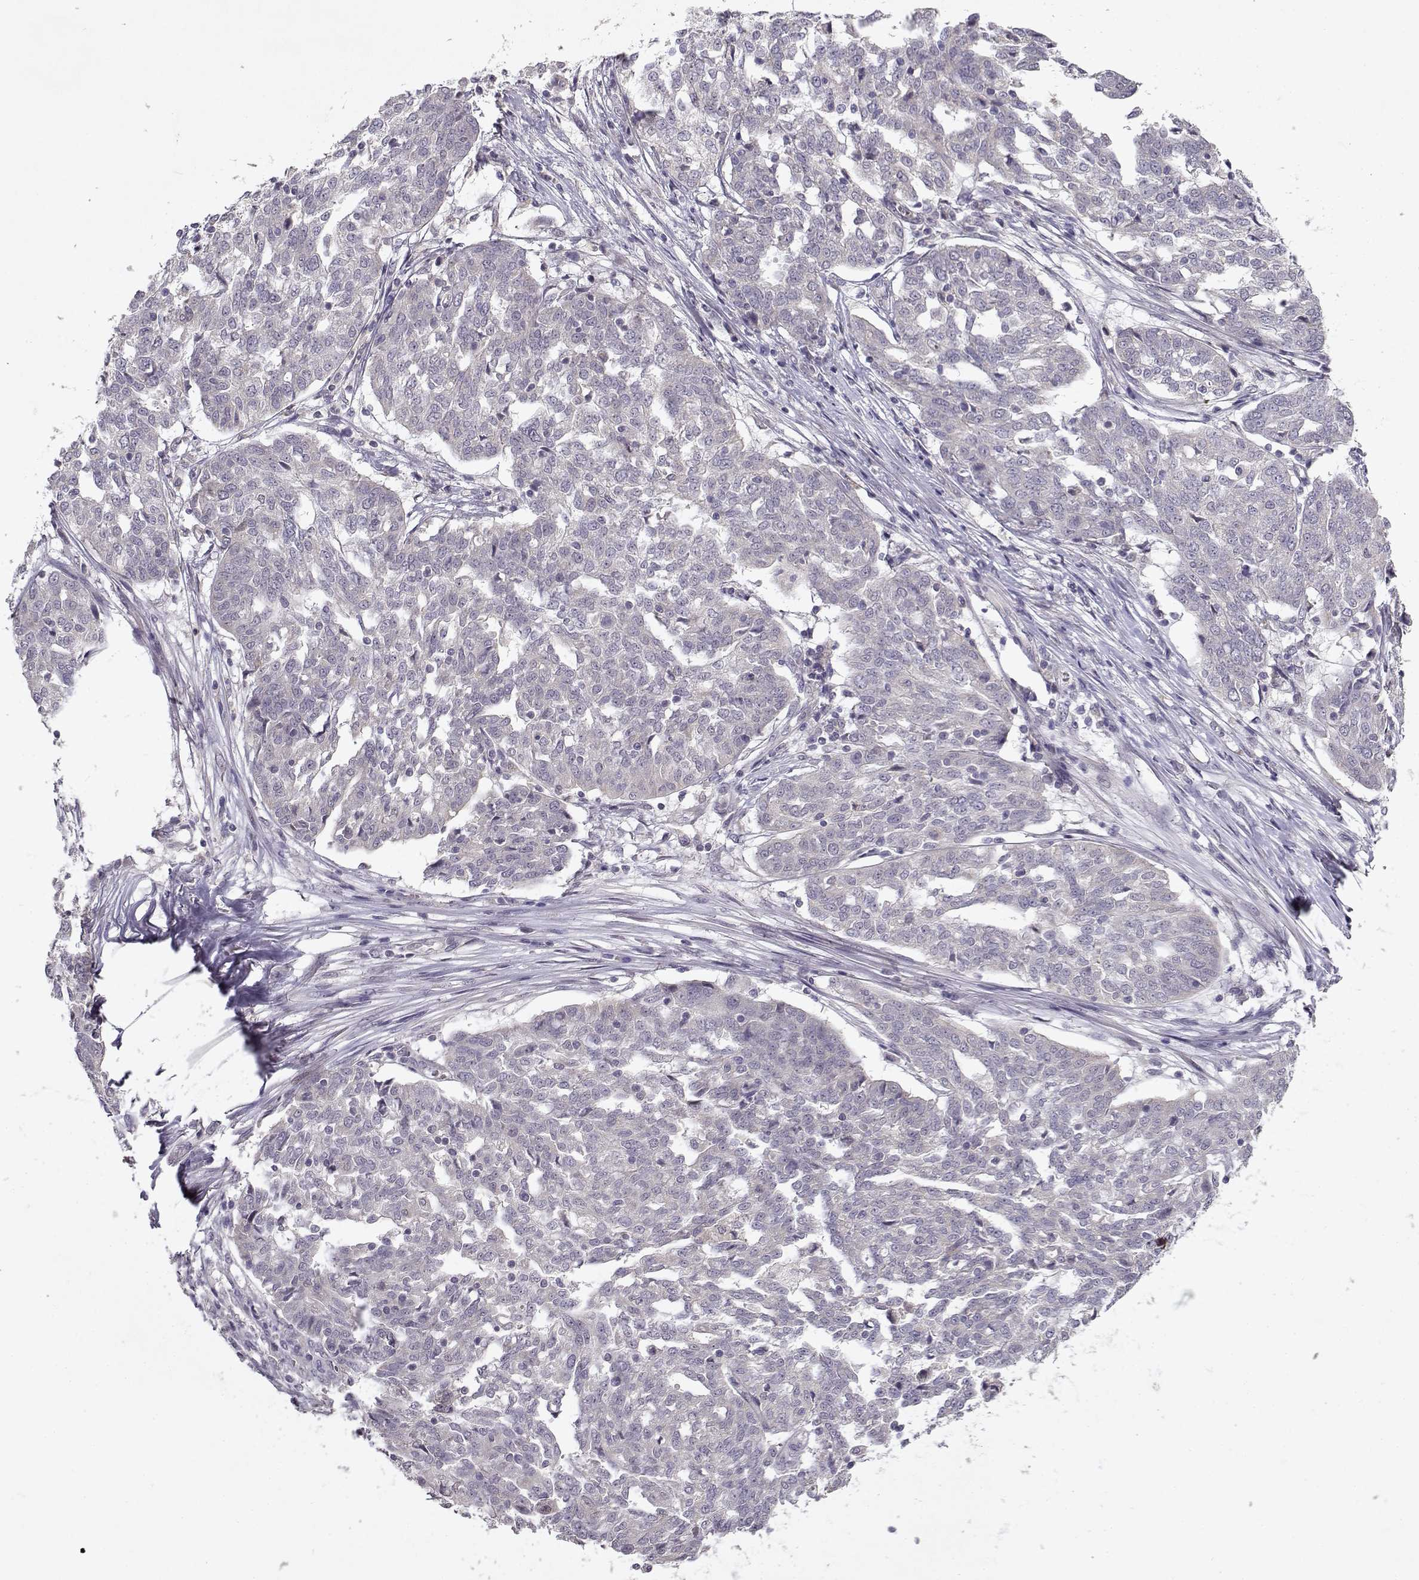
{"staining": {"intensity": "negative", "quantity": "none", "location": "none"}, "tissue": "ovarian cancer", "cell_type": "Tumor cells", "image_type": "cancer", "snomed": [{"axis": "morphology", "description": "Cystadenocarcinoma, serous, NOS"}, {"axis": "topography", "description": "Ovary"}], "caption": "Ovarian cancer (serous cystadenocarcinoma) stained for a protein using immunohistochemistry reveals no staining tumor cells.", "gene": "BMX", "patient": {"sex": "female", "age": 67}}